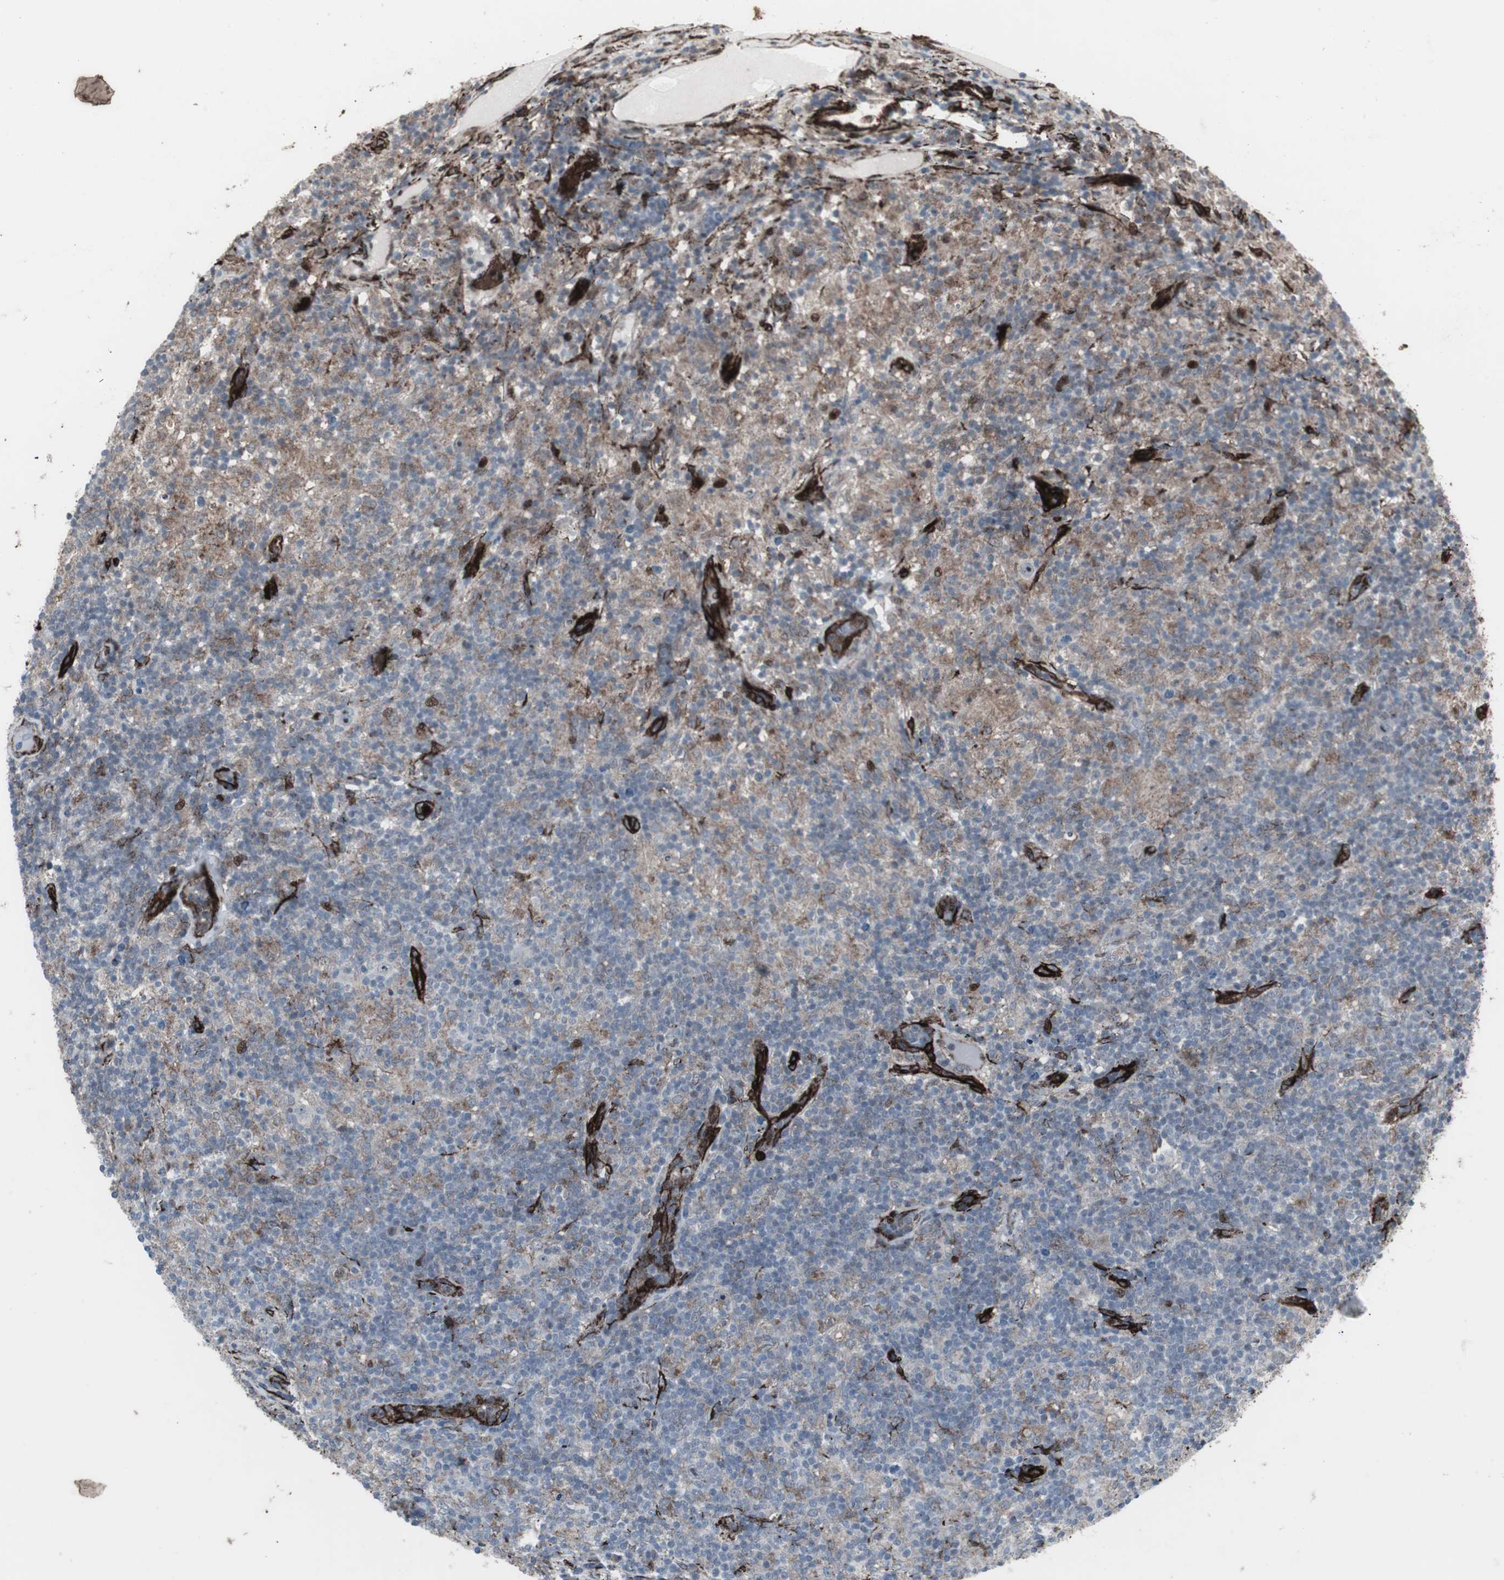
{"staining": {"intensity": "weak", "quantity": "25%-75%", "location": "none"}, "tissue": "lymphoma", "cell_type": "Tumor cells", "image_type": "cancer", "snomed": [{"axis": "morphology", "description": "Hodgkin's disease, NOS"}, {"axis": "topography", "description": "Lymph node"}], "caption": "High-power microscopy captured an IHC histopathology image of lymphoma, revealing weak None staining in about 25%-75% of tumor cells.", "gene": "PDGFA", "patient": {"sex": "male", "age": 70}}